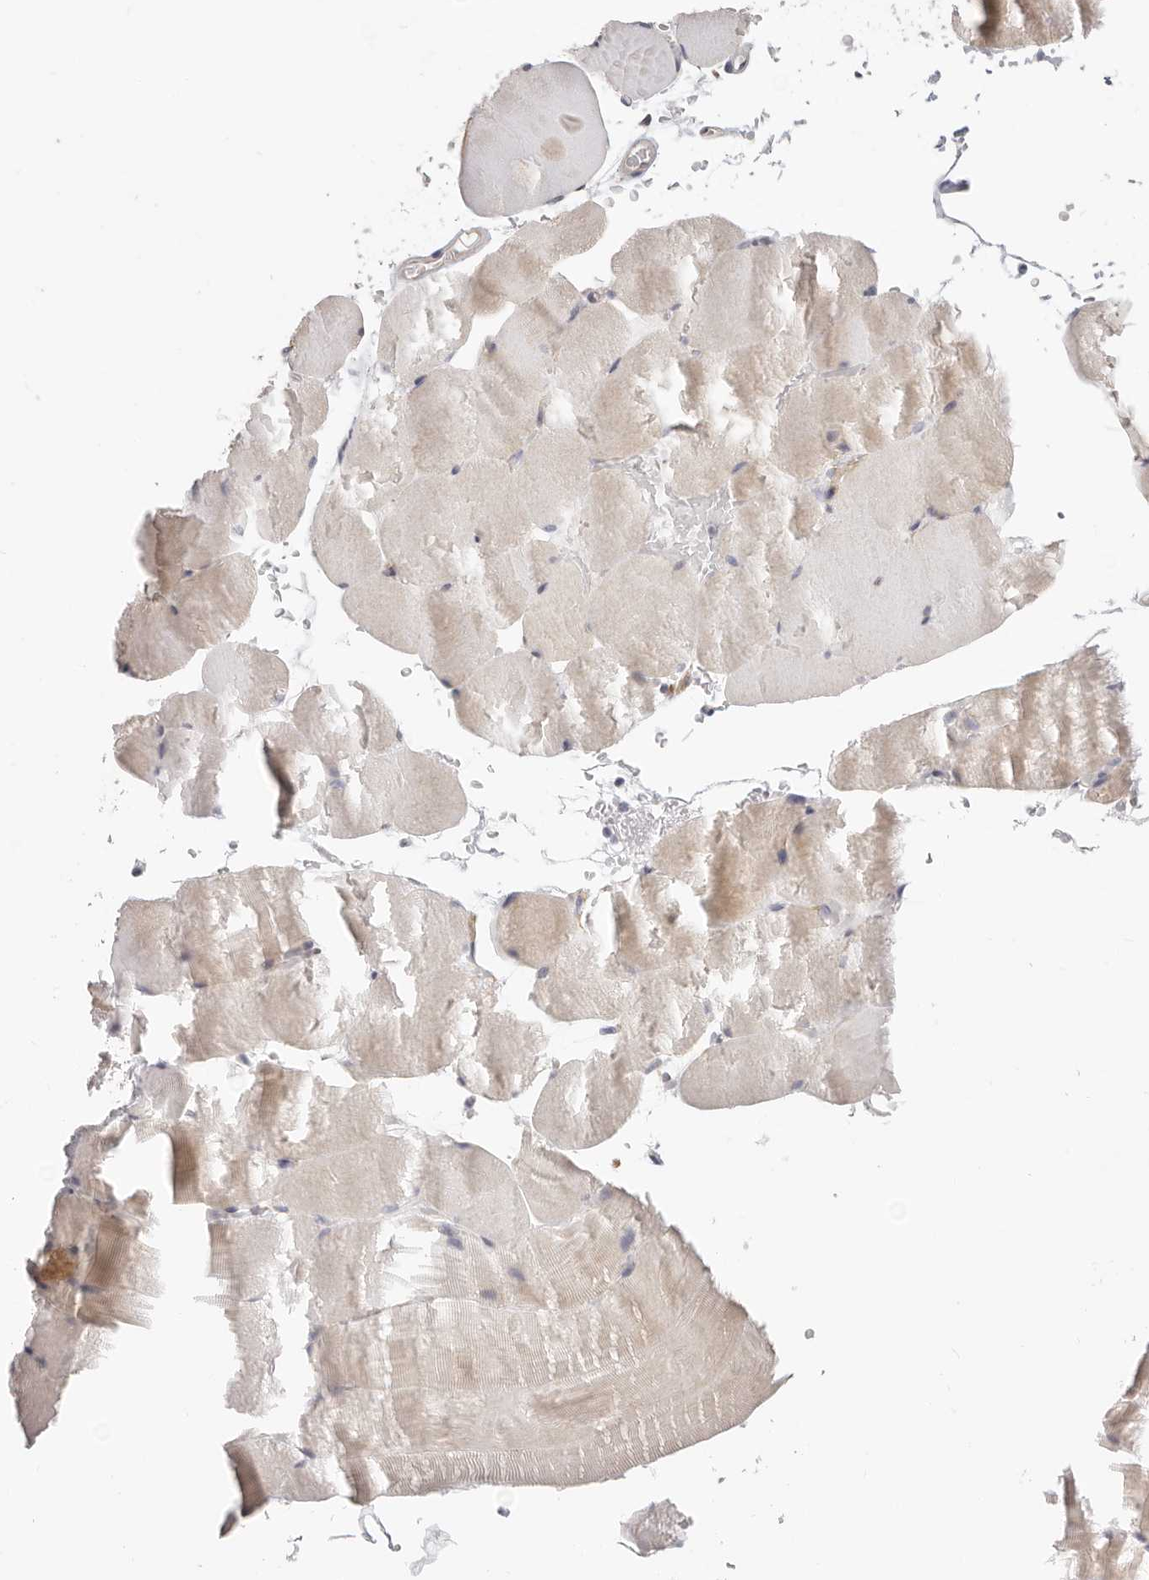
{"staining": {"intensity": "weak", "quantity": "25%-75%", "location": "cytoplasmic/membranous"}, "tissue": "skeletal muscle", "cell_type": "Myocytes", "image_type": "normal", "snomed": [{"axis": "morphology", "description": "Normal tissue, NOS"}, {"axis": "topography", "description": "Skeletal muscle"}, {"axis": "topography", "description": "Parathyroid gland"}], "caption": "A histopathology image of human skeletal muscle stained for a protein reveals weak cytoplasmic/membranous brown staining in myocytes. (DAB IHC with brightfield microscopy, high magnification).", "gene": "AFDN", "patient": {"sex": "female", "age": 37}}